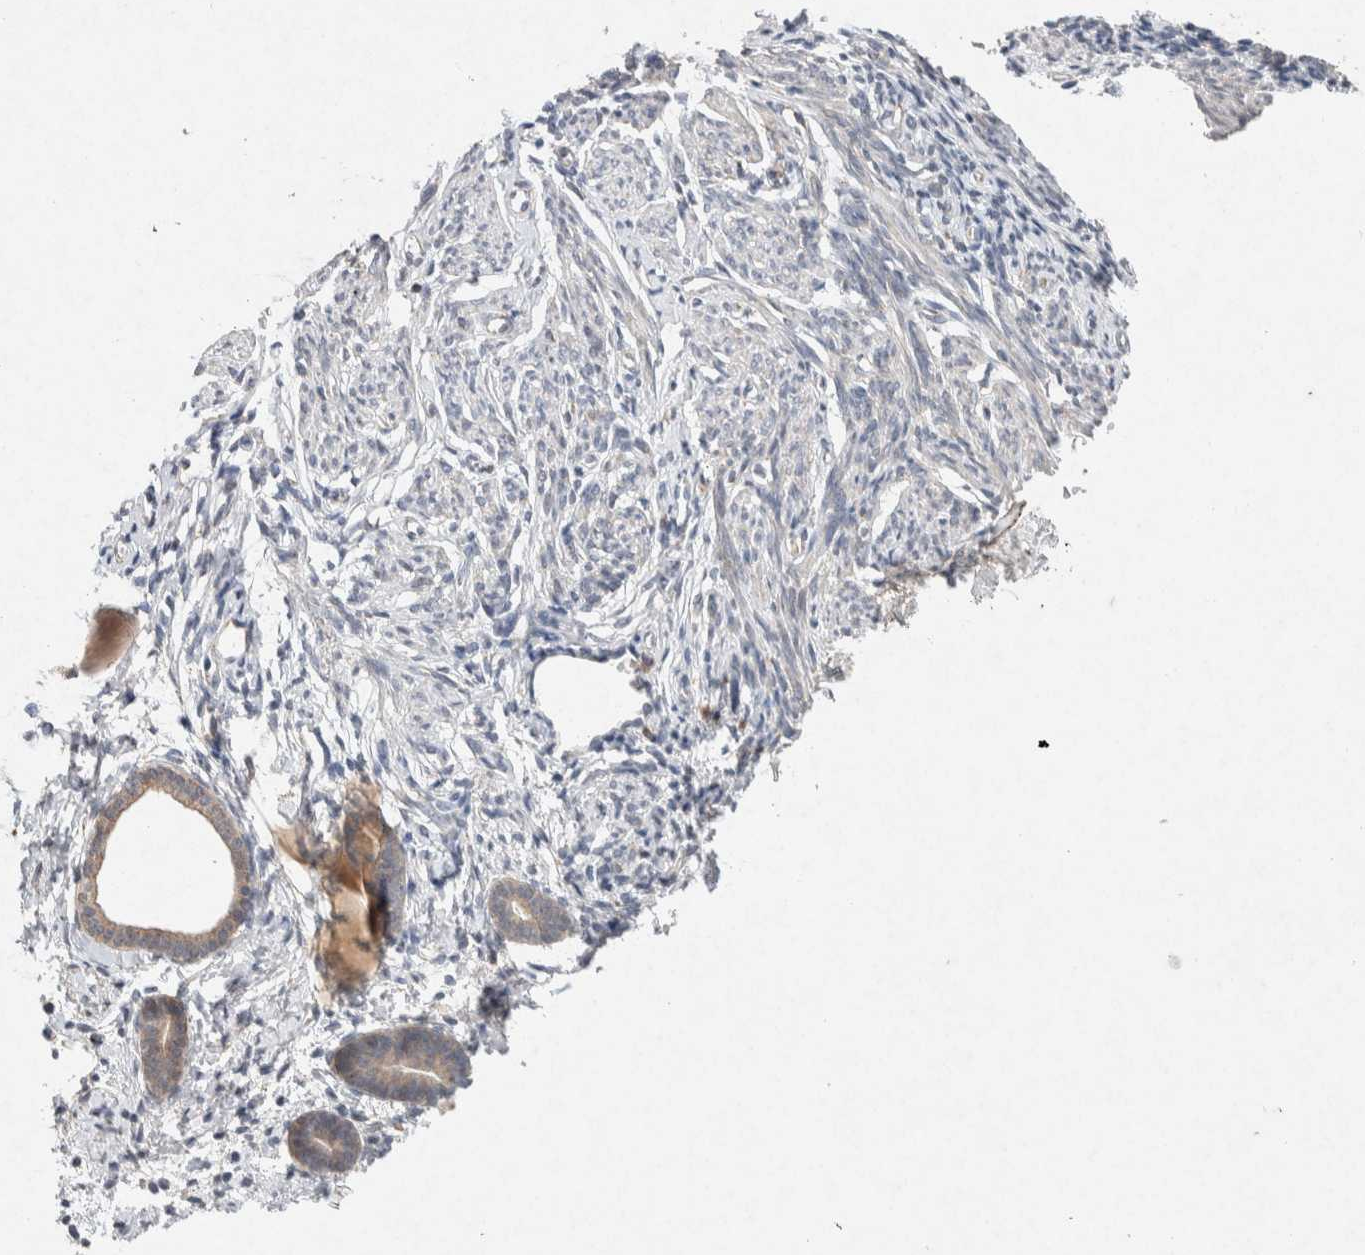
{"staining": {"intensity": "weak", "quantity": "<25%", "location": "cytoplasmic/membranous"}, "tissue": "endometrium", "cell_type": "Cells in endometrial stroma", "image_type": "normal", "snomed": [{"axis": "morphology", "description": "Normal tissue, NOS"}, {"axis": "topography", "description": "Endometrium"}], "caption": "Human endometrium stained for a protein using immunohistochemistry (IHC) exhibits no positivity in cells in endometrial stroma.", "gene": "CMTM4", "patient": {"sex": "female", "age": 71}}